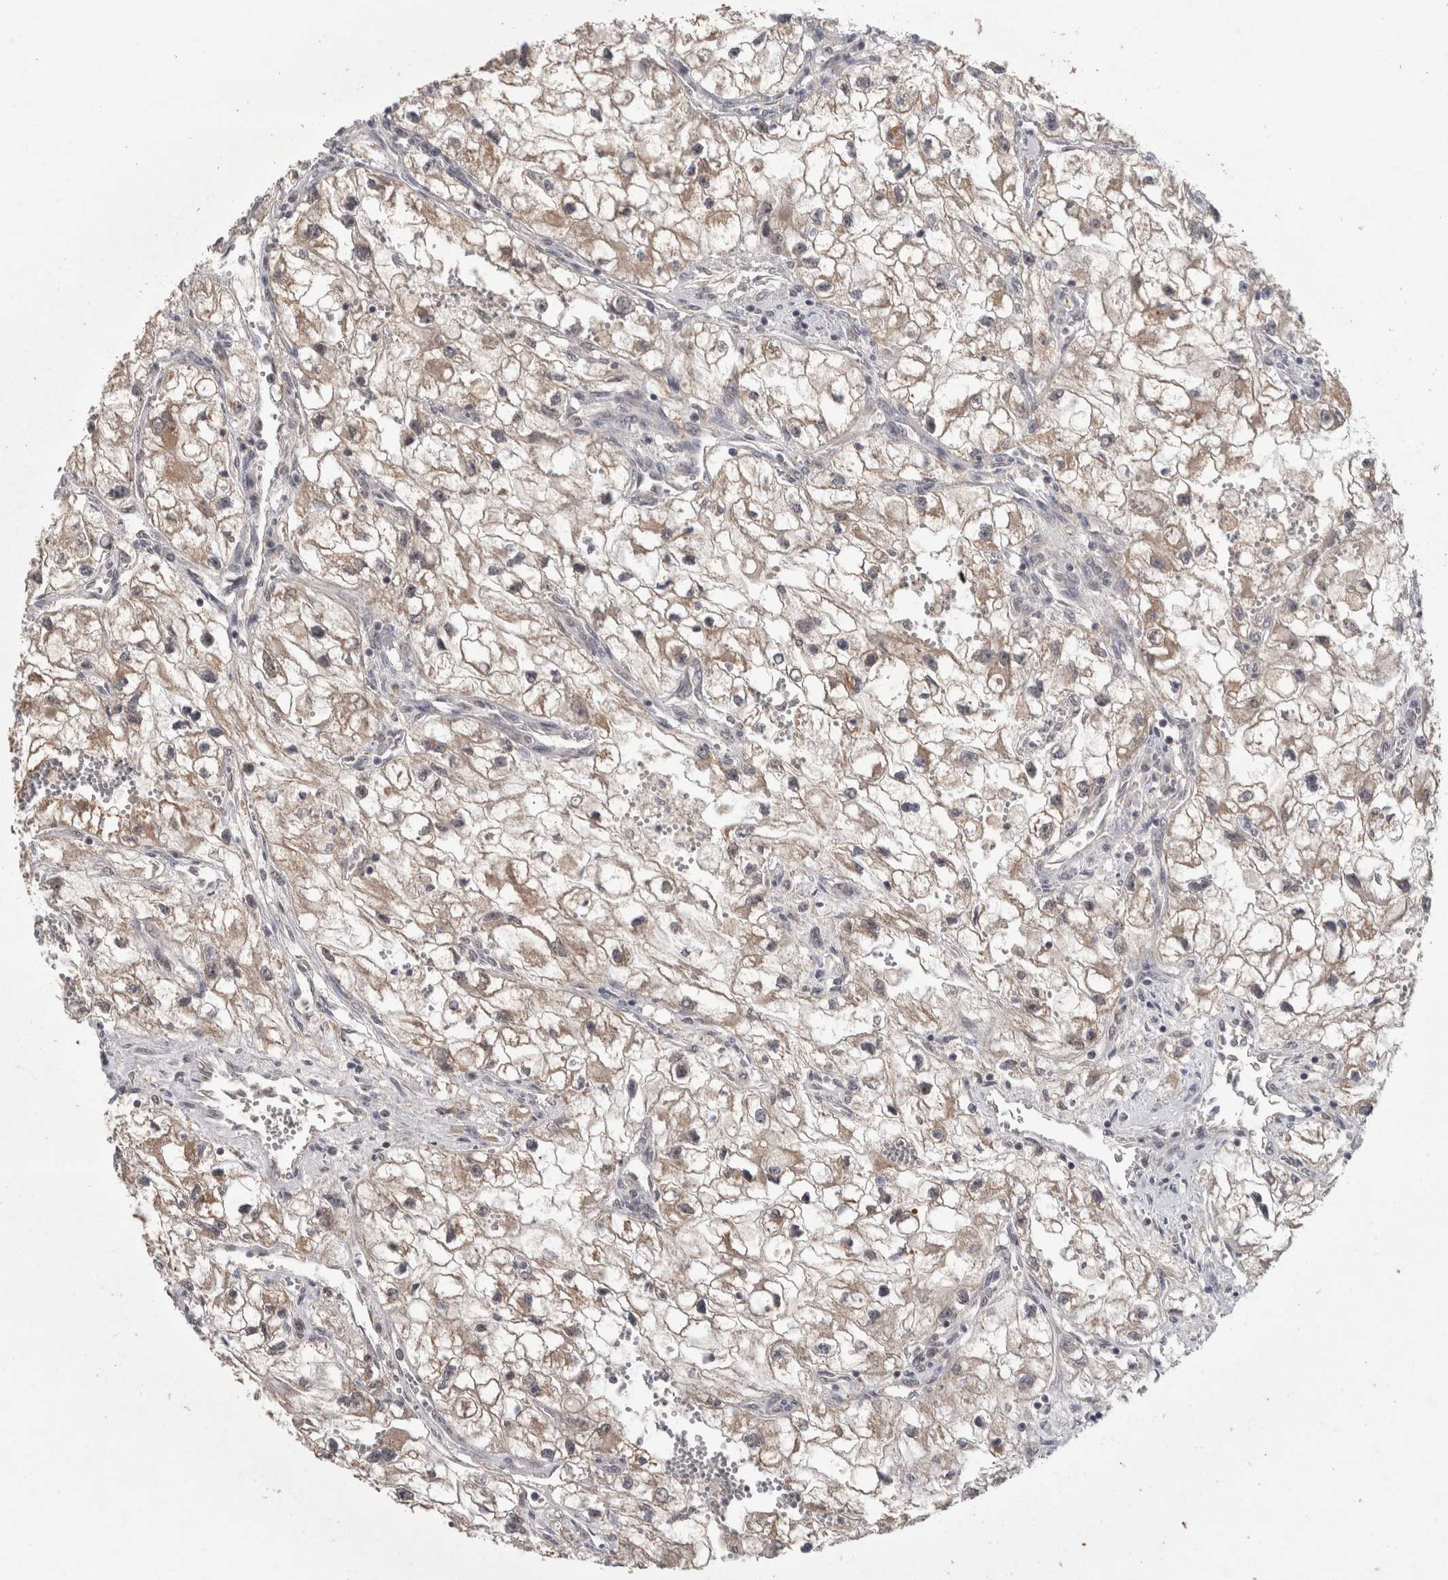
{"staining": {"intensity": "weak", "quantity": ">75%", "location": "cytoplasmic/membranous"}, "tissue": "renal cancer", "cell_type": "Tumor cells", "image_type": "cancer", "snomed": [{"axis": "morphology", "description": "Adenocarcinoma, NOS"}, {"axis": "topography", "description": "Kidney"}], "caption": "Immunohistochemical staining of adenocarcinoma (renal) shows weak cytoplasmic/membranous protein staining in approximately >75% of tumor cells. The staining is performed using DAB (3,3'-diaminobenzidine) brown chromogen to label protein expression. The nuclei are counter-stained blue using hematoxylin.", "gene": "RHPN1", "patient": {"sex": "female", "age": 70}}